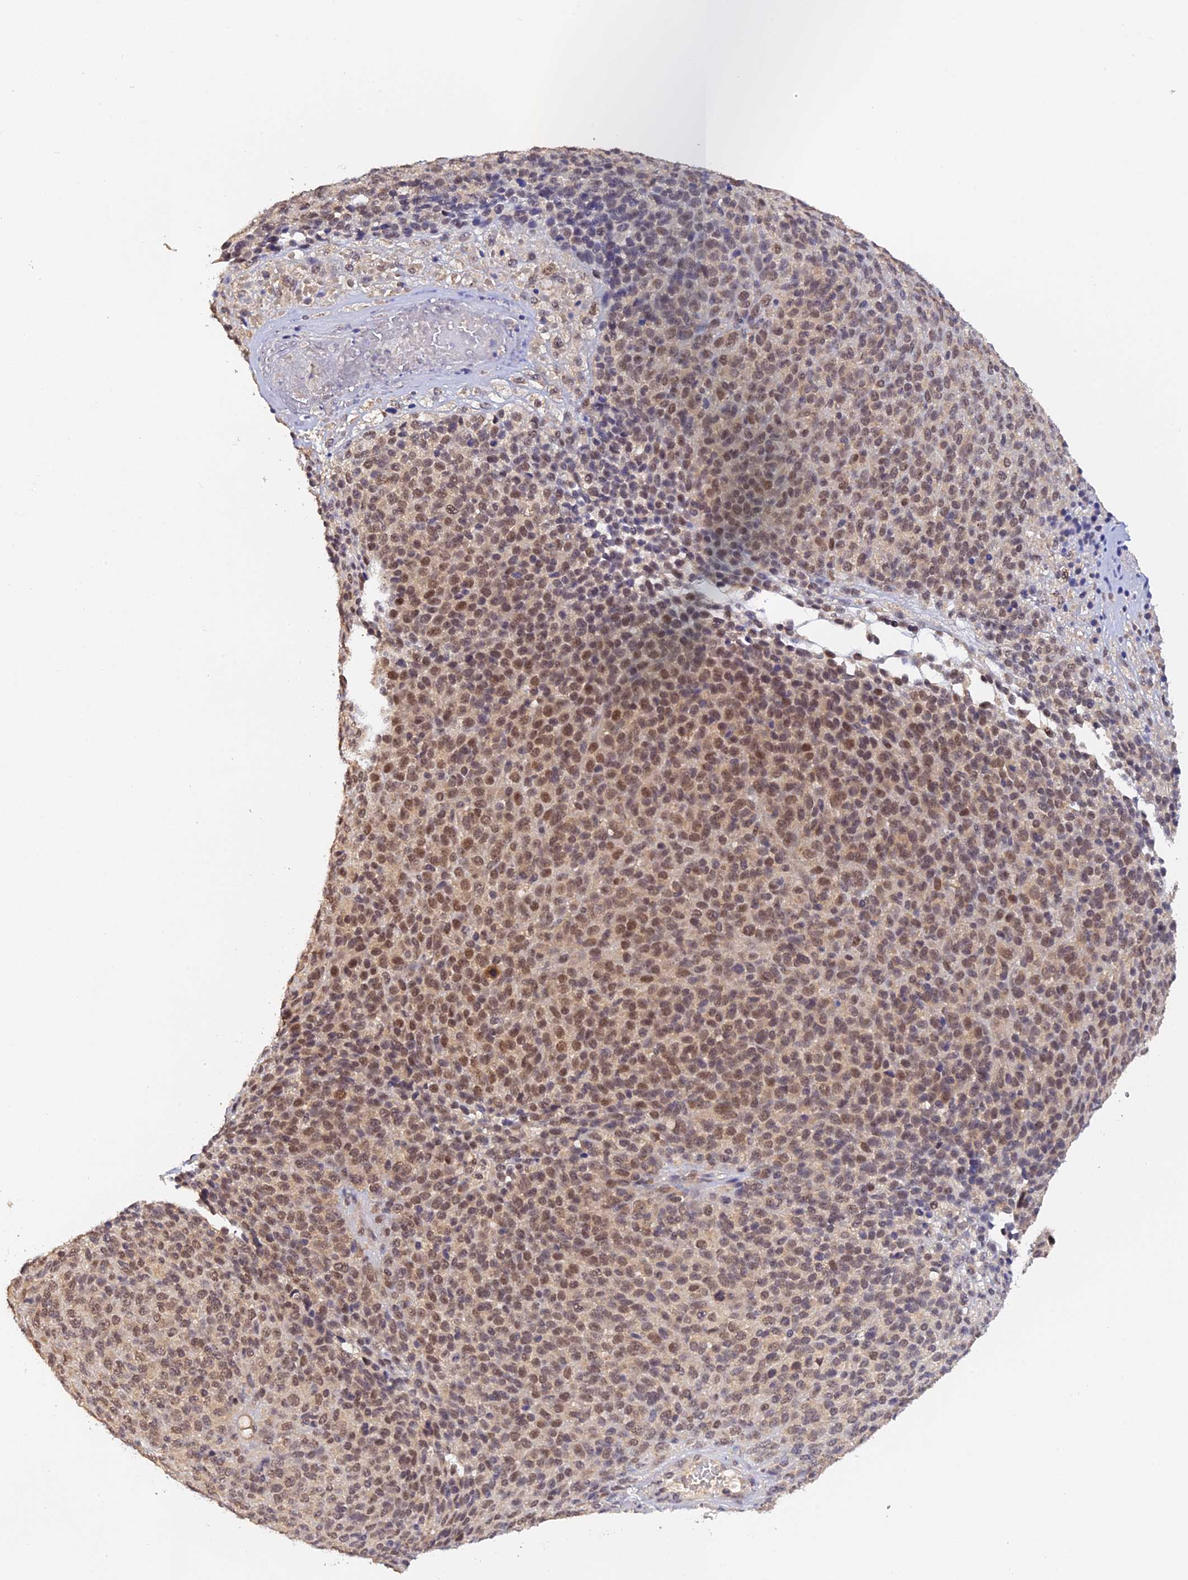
{"staining": {"intensity": "moderate", "quantity": ">75%", "location": "nuclear"}, "tissue": "melanoma", "cell_type": "Tumor cells", "image_type": "cancer", "snomed": [{"axis": "morphology", "description": "Malignant melanoma, Metastatic site"}, {"axis": "topography", "description": "Brain"}], "caption": "Moderate nuclear staining for a protein is identified in approximately >75% of tumor cells of melanoma using IHC.", "gene": "ZNF436", "patient": {"sex": "female", "age": 56}}